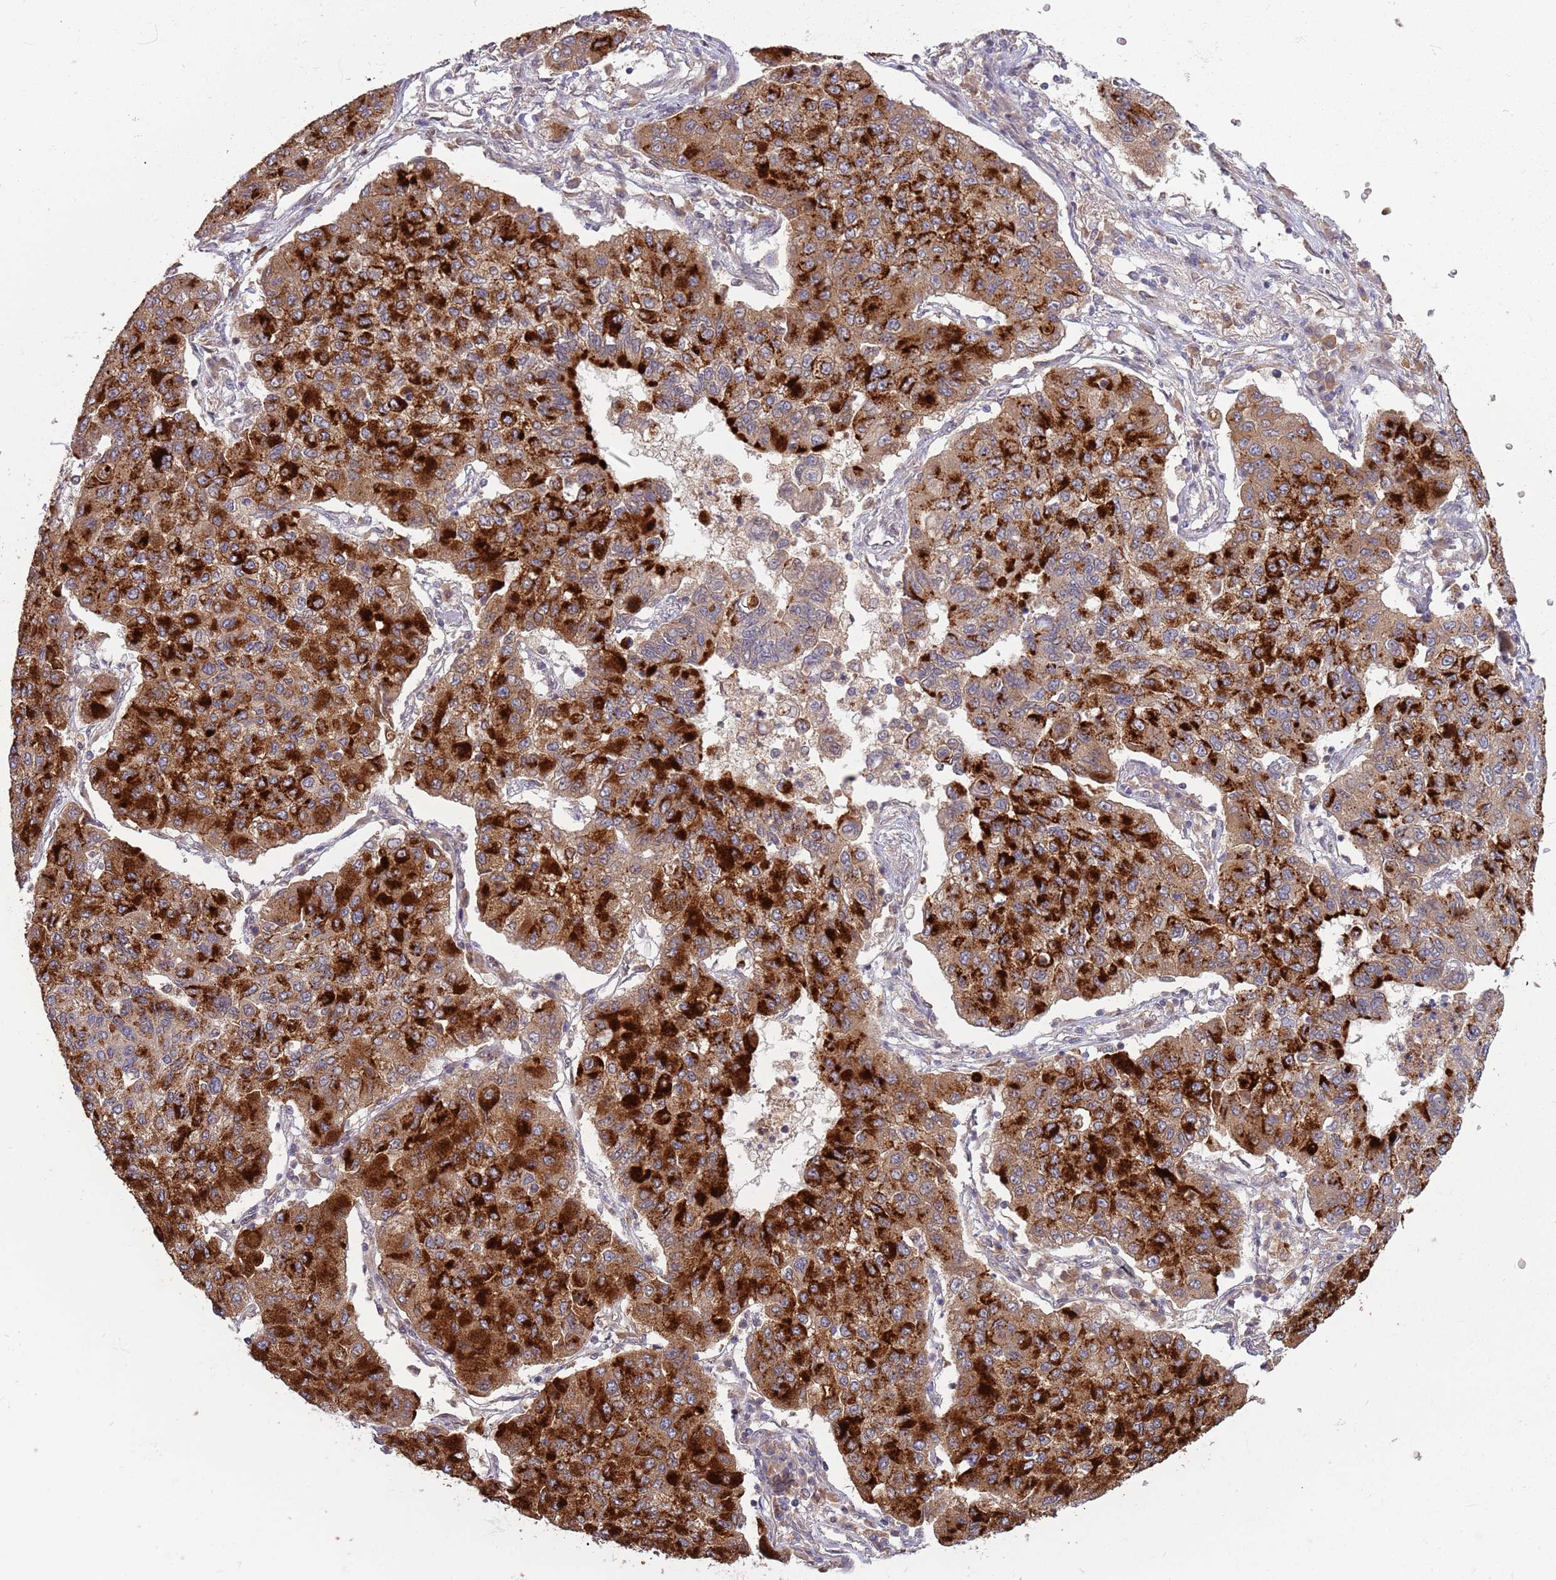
{"staining": {"intensity": "strong", "quantity": ">75%", "location": "cytoplasmic/membranous"}, "tissue": "lung cancer", "cell_type": "Tumor cells", "image_type": "cancer", "snomed": [{"axis": "morphology", "description": "Squamous cell carcinoma, NOS"}, {"axis": "topography", "description": "Lung"}], "caption": "This image shows immunohistochemistry (IHC) staining of squamous cell carcinoma (lung), with high strong cytoplasmic/membranous positivity in about >75% of tumor cells.", "gene": "USP32", "patient": {"sex": "male", "age": 74}}